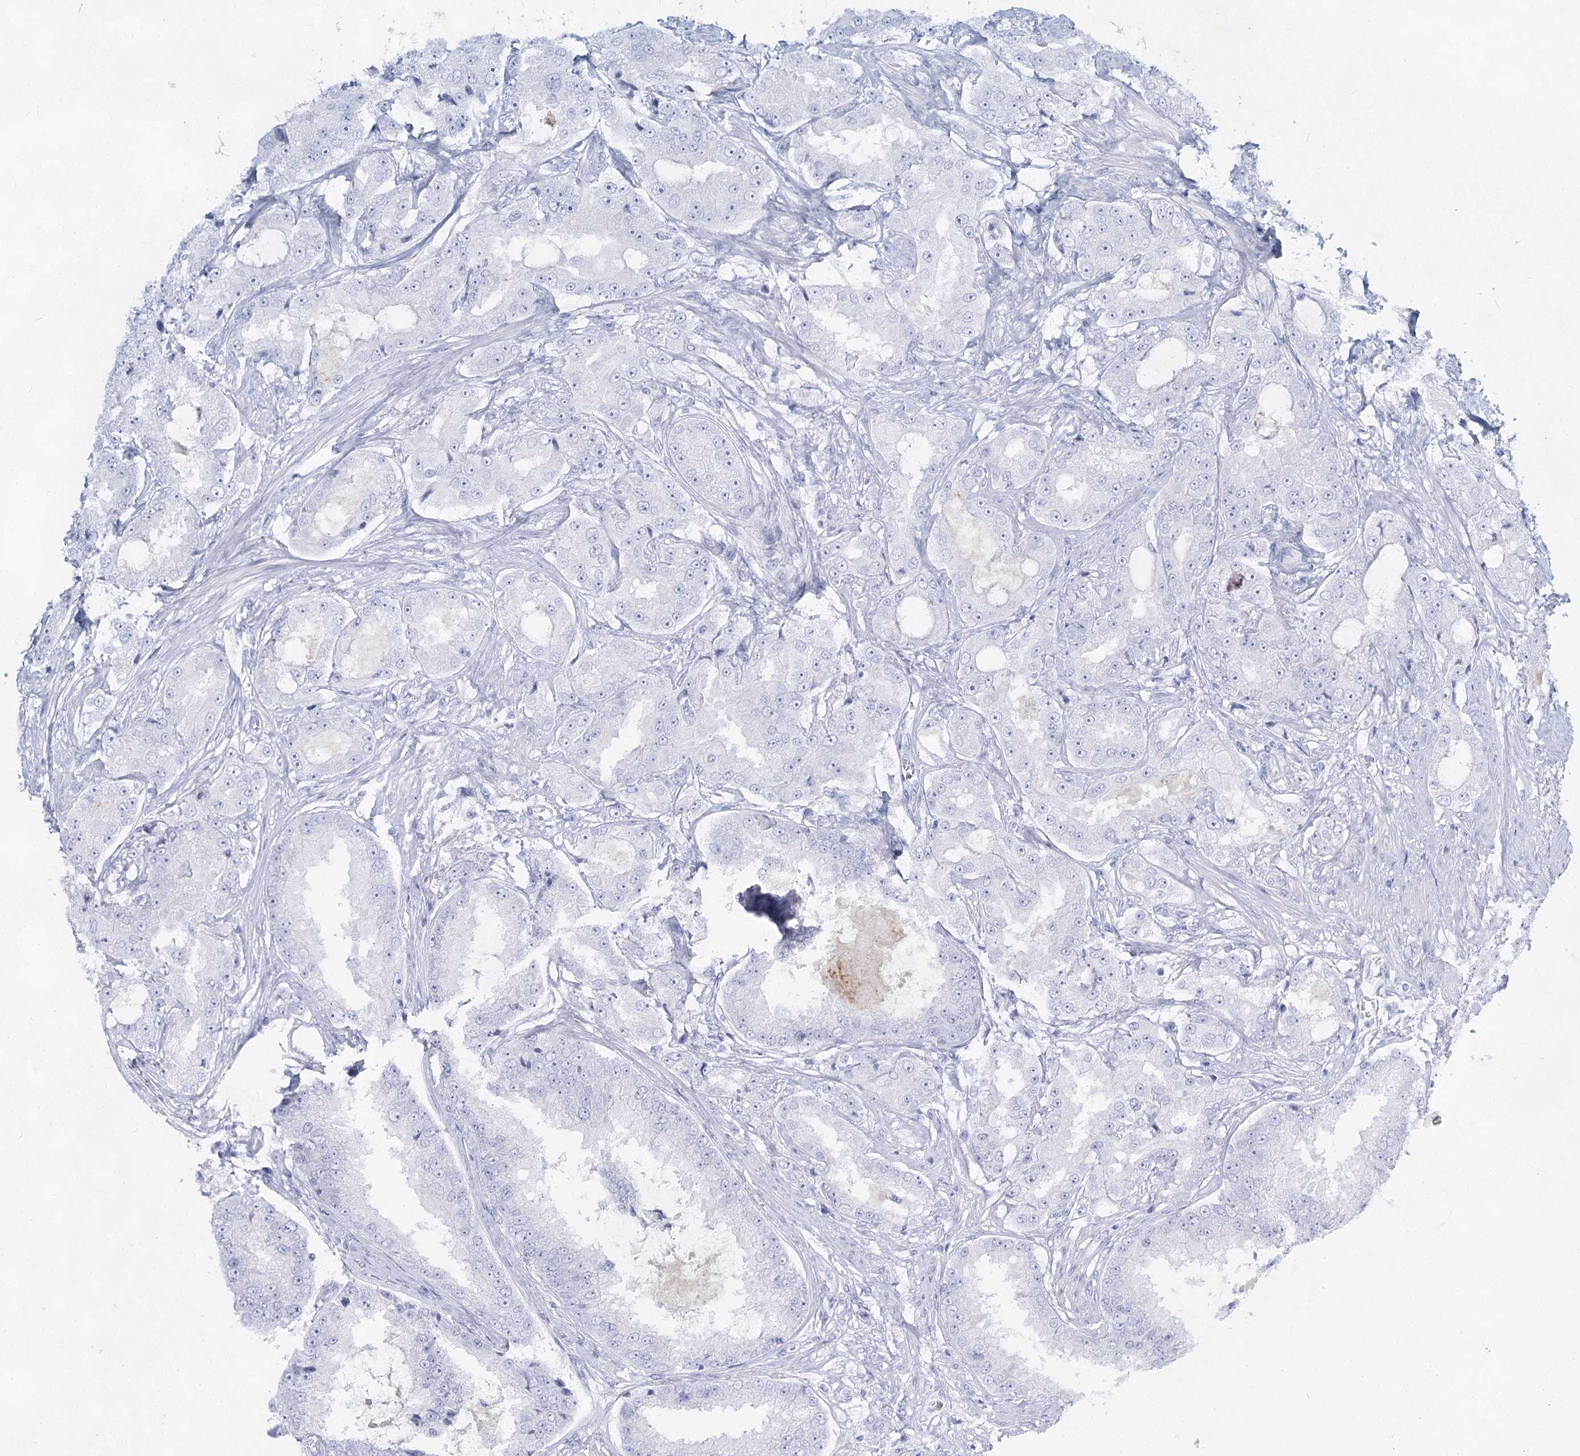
{"staining": {"intensity": "negative", "quantity": "none", "location": "none"}, "tissue": "prostate cancer", "cell_type": "Tumor cells", "image_type": "cancer", "snomed": [{"axis": "morphology", "description": "Adenocarcinoma, High grade"}, {"axis": "topography", "description": "Prostate"}], "caption": "Tumor cells are negative for brown protein staining in prostate cancer.", "gene": "SLC17A2", "patient": {"sex": "male", "age": 73}}